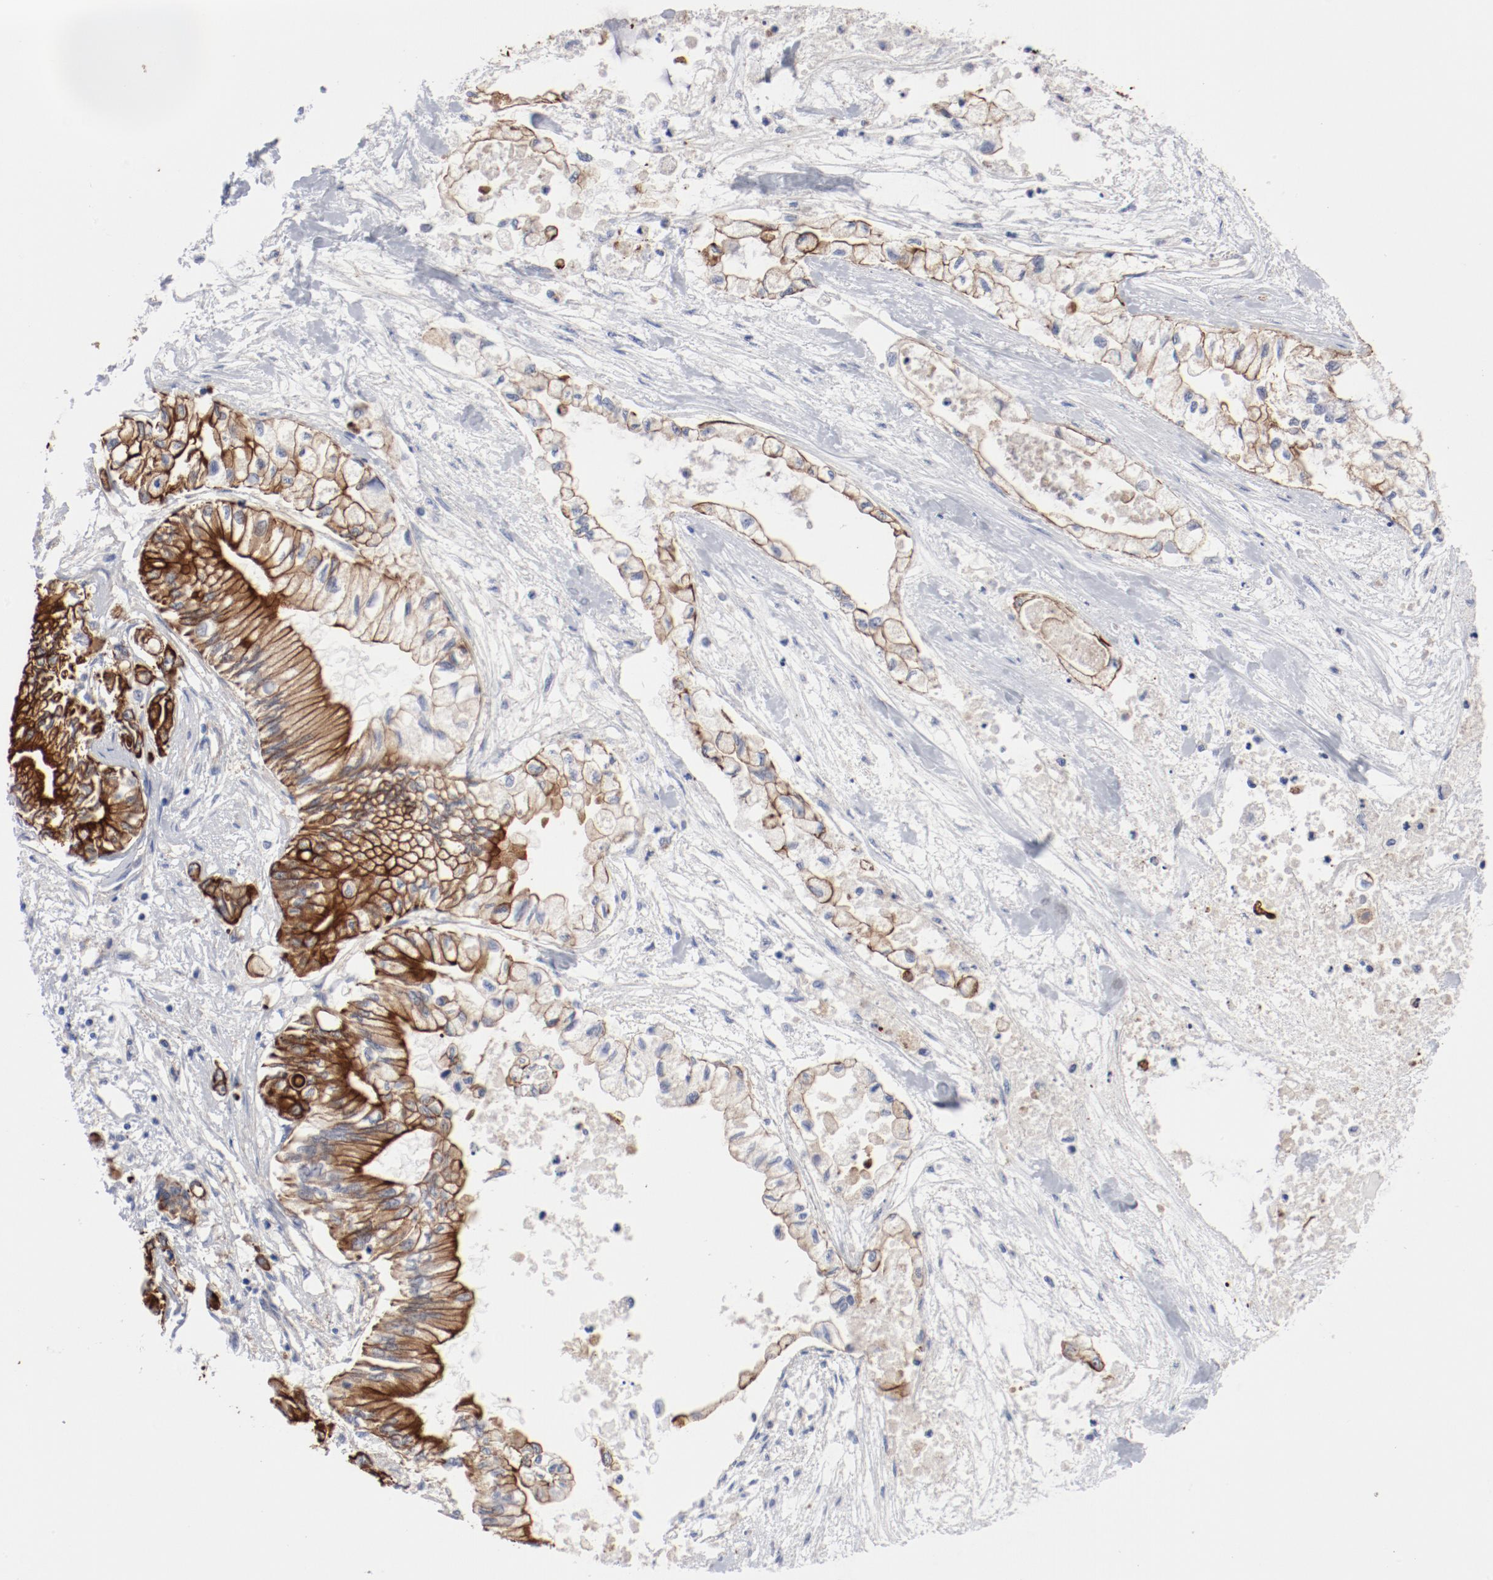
{"staining": {"intensity": "strong", "quantity": ">75%", "location": "cytoplasmic/membranous"}, "tissue": "pancreatic cancer", "cell_type": "Tumor cells", "image_type": "cancer", "snomed": [{"axis": "morphology", "description": "Adenocarcinoma, NOS"}, {"axis": "topography", "description": "Pancreas"}], "caption": "Human adenocarcinoma (pancreatic) stained for a protein (brown) displays strong cytoplasmic/membranous positive expression in about >75% of tumor cells.", "gene": "TSPAN6", "patient": {"sex": "male", "age": 79}}